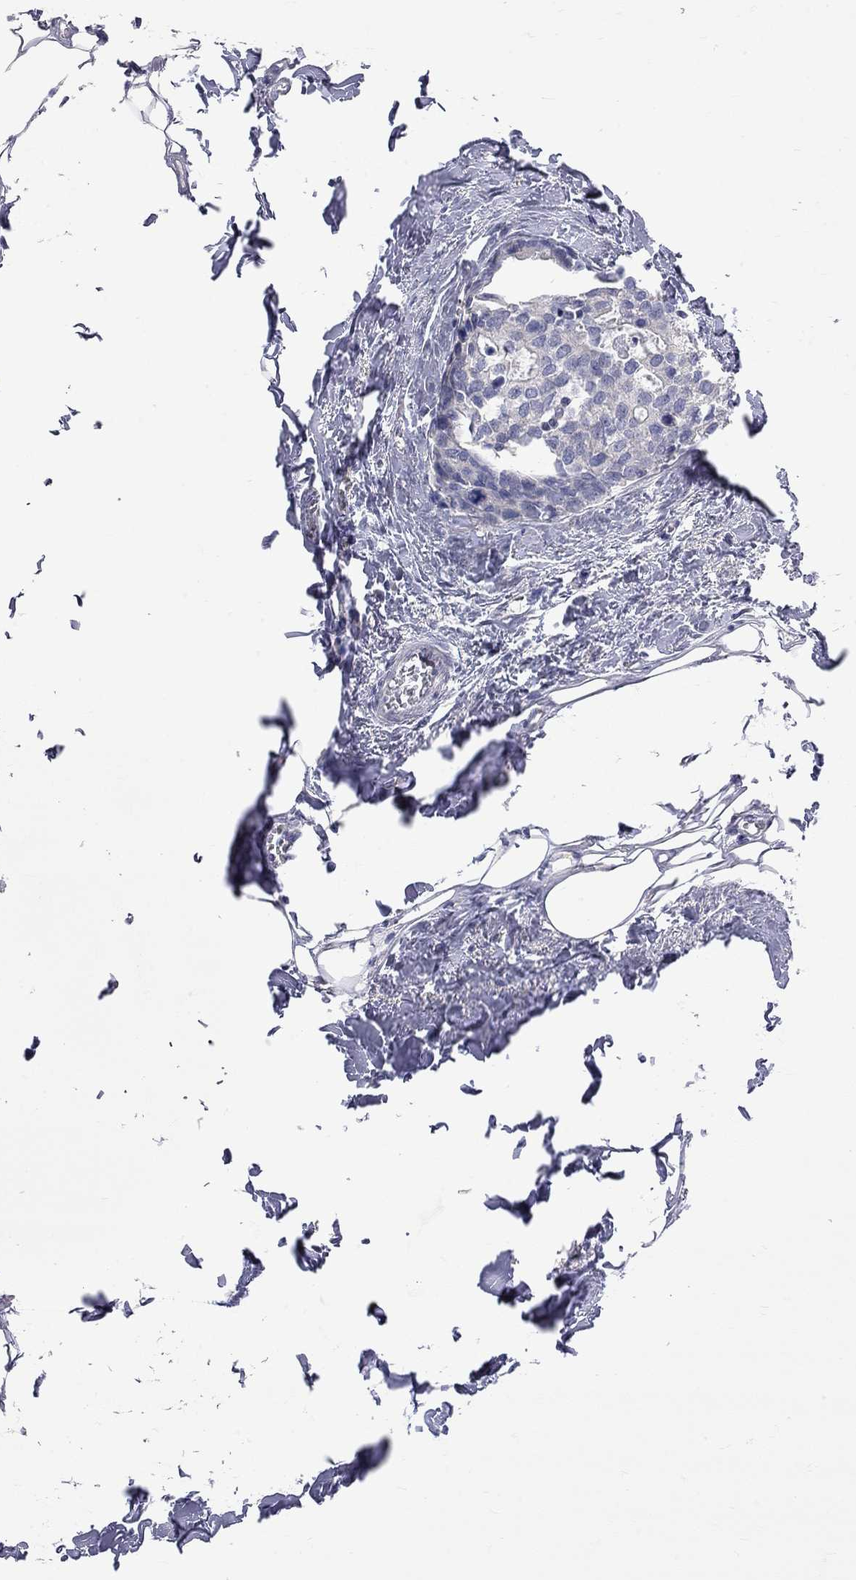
{"staining": {"intensity": "negative", "quantity": "none", "location": "none"}, "tissue": "breast cancer", "cell_type": "Tumor cells", "image_type": "cancer", "snomed": [{"axis": "morphology", "description": "Duct carcinoma"}, {"axis": "topography", "description": "Breast"}], "caption": "Immunohistochemistry histopathology image of human breast cancer (infiltrating ductal carcinoma) stained for a protein (brown), which exhibits no positivity in tumor cells.", "gene": "OPRK1", "patient": {"sex": "female", "age": 83}}